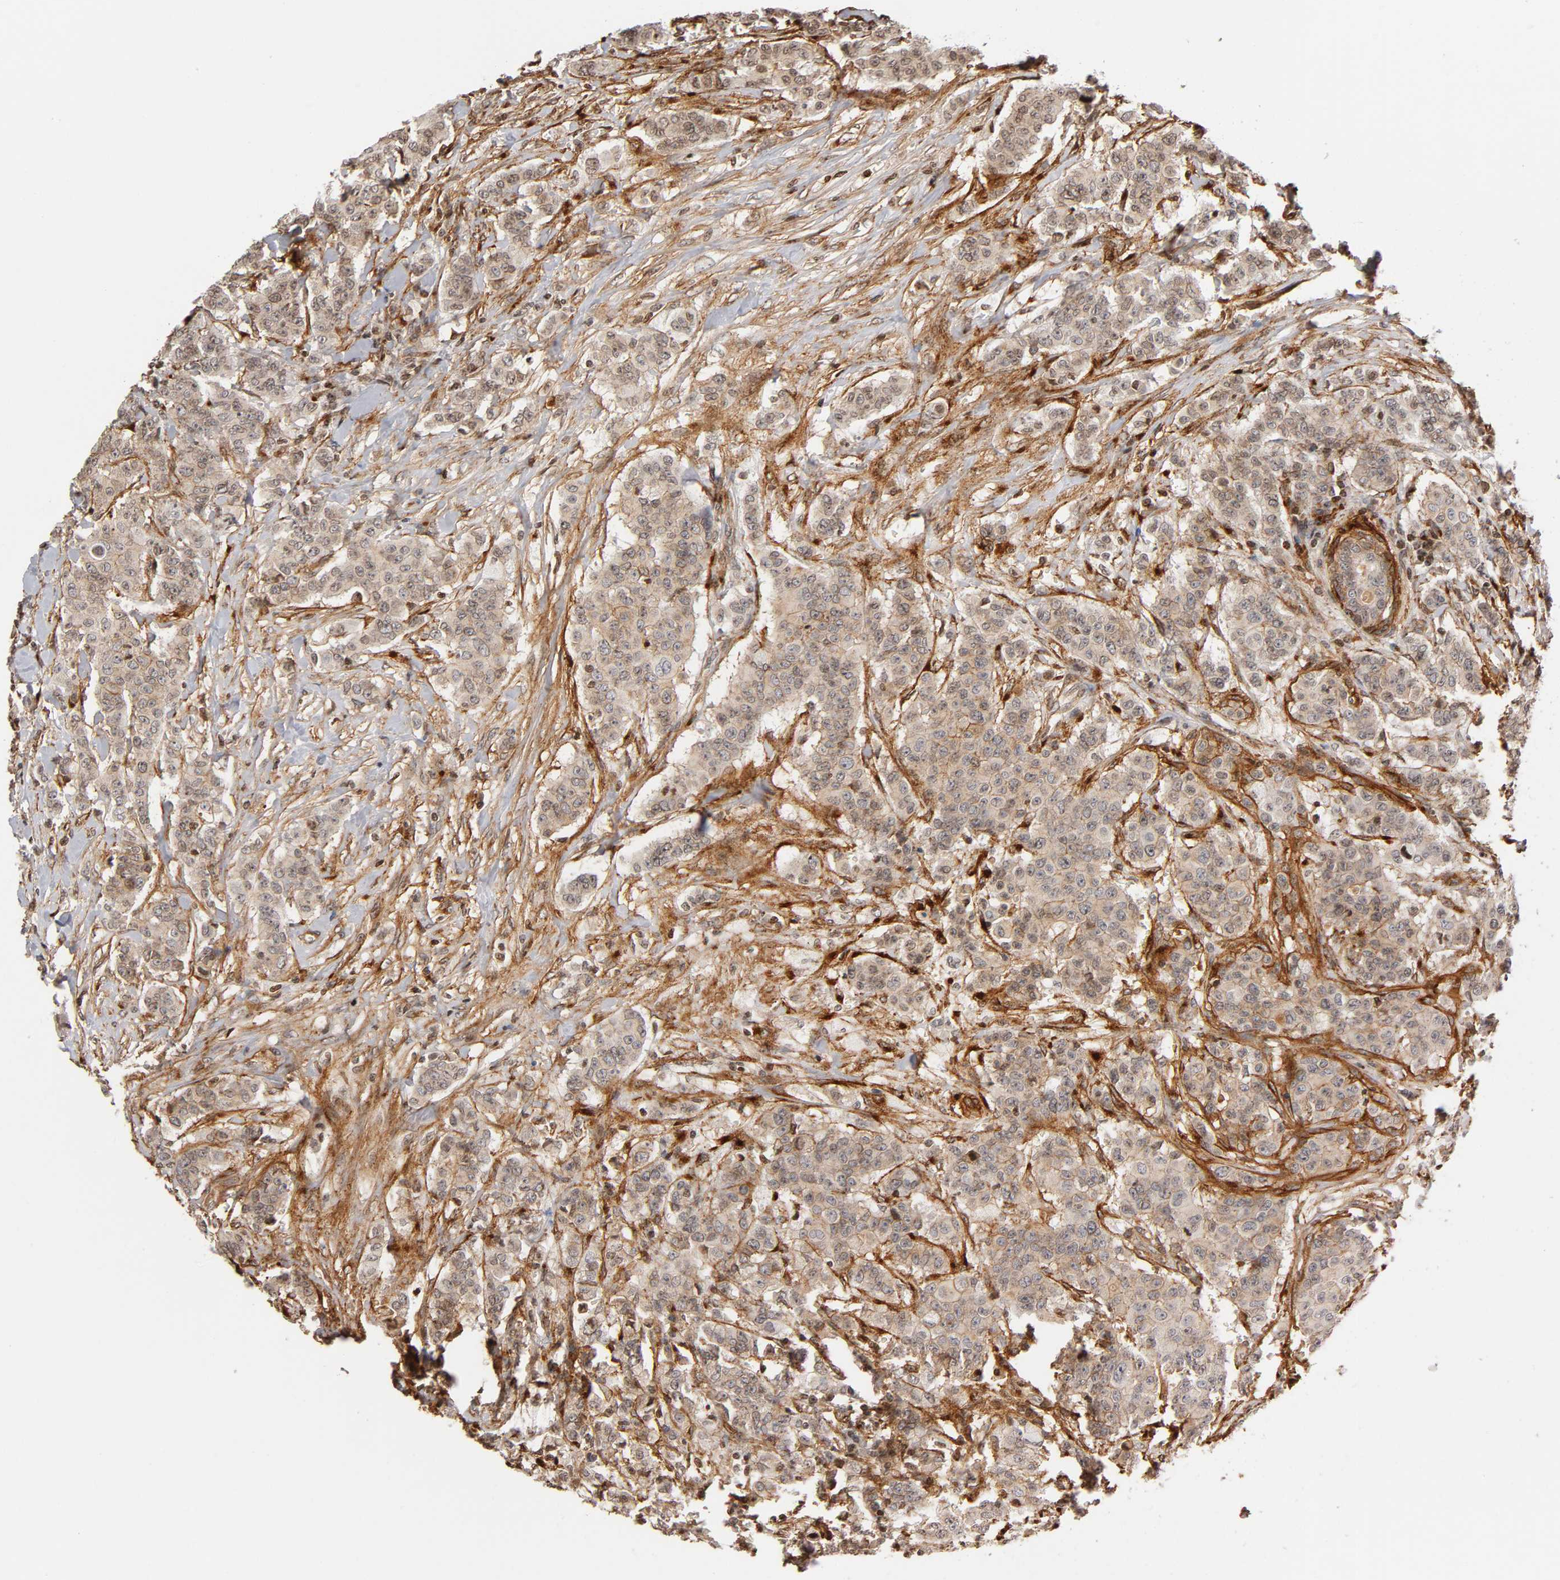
{"staining": {"intensity": "weak", "quantity": ">75%", "location": "cytoplasmic/membranous"}, "tissue": "breast cancer", "cell_type": "Tumor cells", "image_type": "cancer", "snomed": [{"axis": "morphology", "description": "Duct carcinoma"}, {"axis": "topography", "description": "Breast"}], "caption": "An IHC histopathology image of neoplastic tissue is shown. Protein staining in brown shows weak cytoplasmic/membranous positivity in intraductal carcinoma (breast) within tumor cells. The staining was performed using DAB (3,3'-diaminobenzidine) to visualize the protein expression in brown, while the nuclei were stained in blue with hematoxylin (Magnification: 20x).", "gene": "ITGAV", "patient": {"sex": "female", "age": 40}}